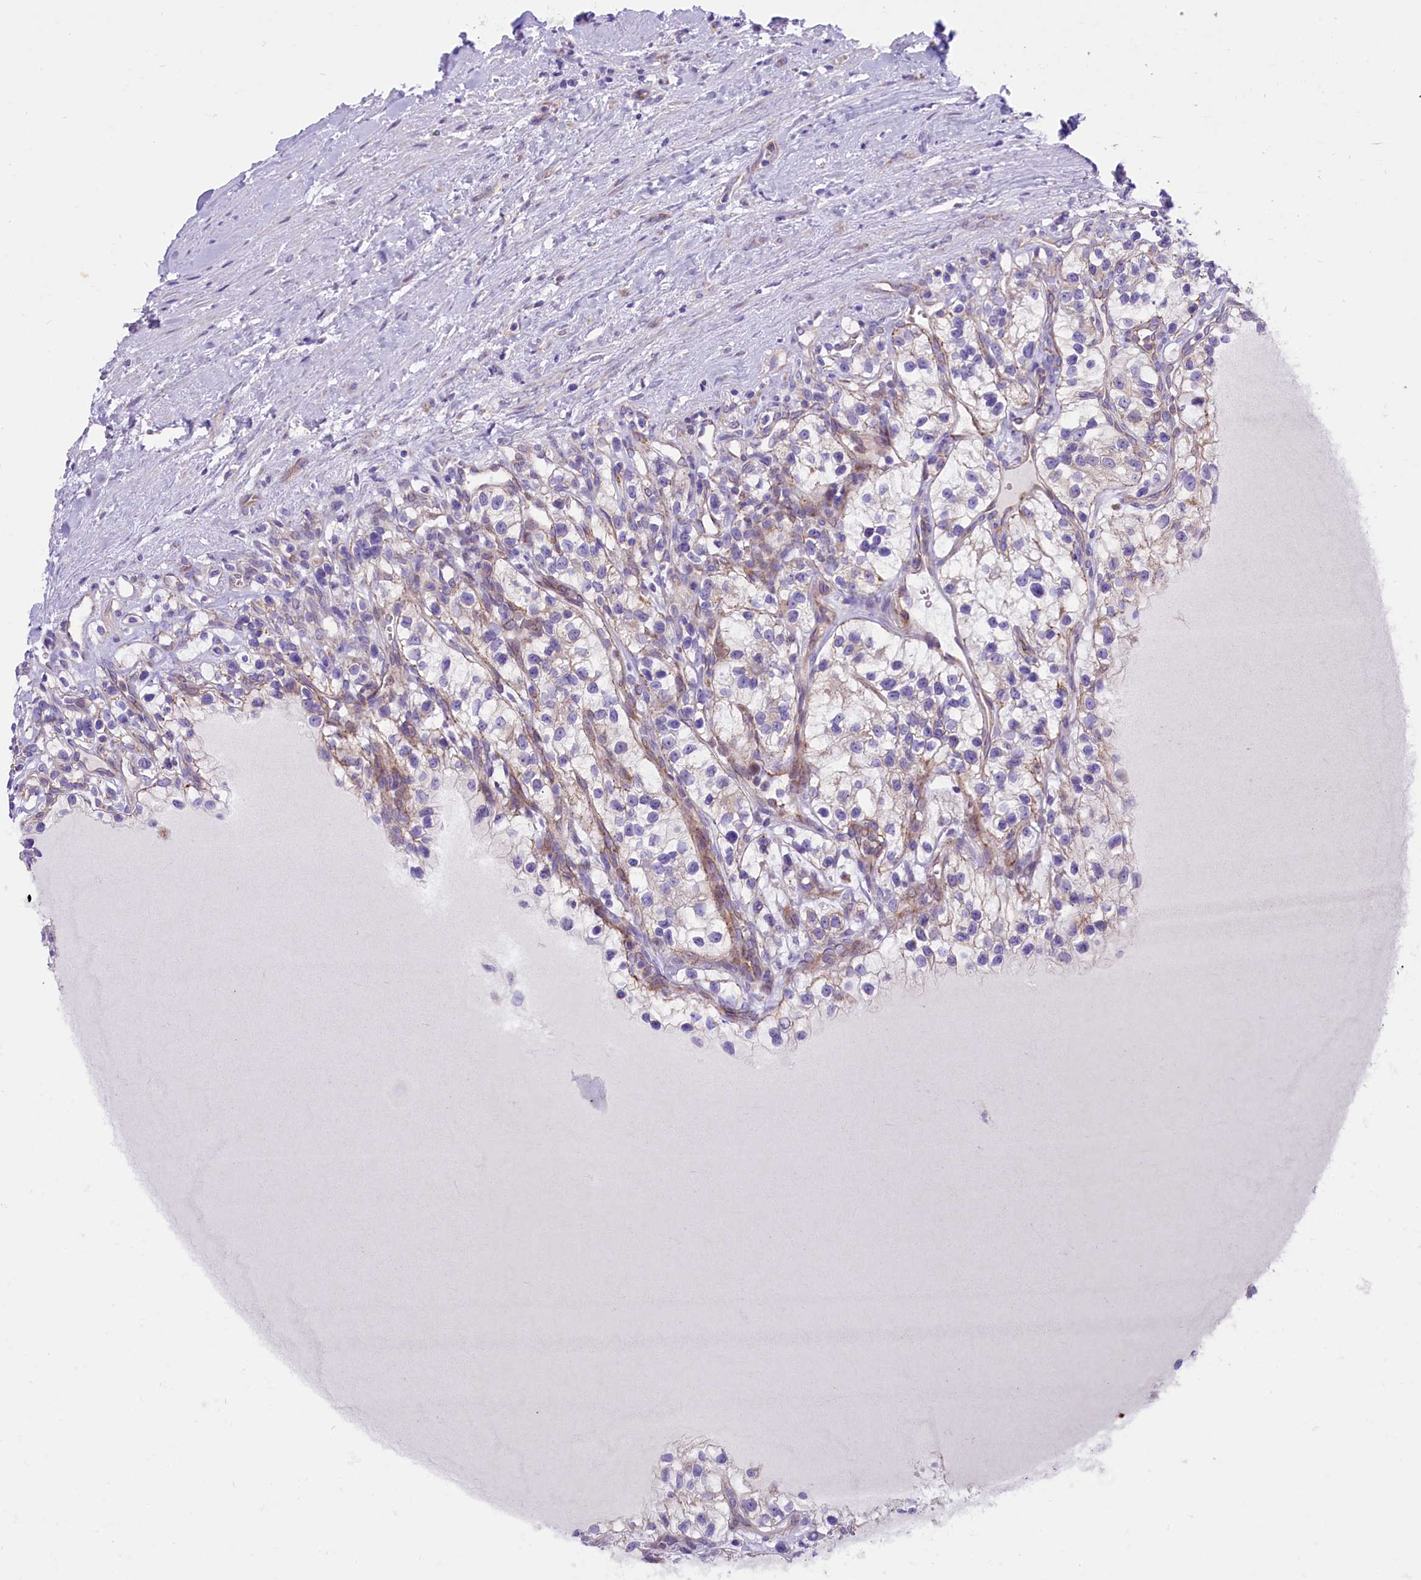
{"staining": {"intensity": "negative", "quantity": "none", "location": "none"}, "tissue": "renal cancer", "cell_type": "Tumor cells", "image_type": "cancer", "snomed": [{"axis": "morphology", "description": "Adenocarcinoma, NOS"}, {"axis": "topography", "description": "Kidney"}], "caption": "Immunohistochemical staining of human adenocarcinoma (renal) demonstrates no significant staining in tumor cells.", "gene": "PTPRU", "patient": {"sex": "female", "age": 57}}